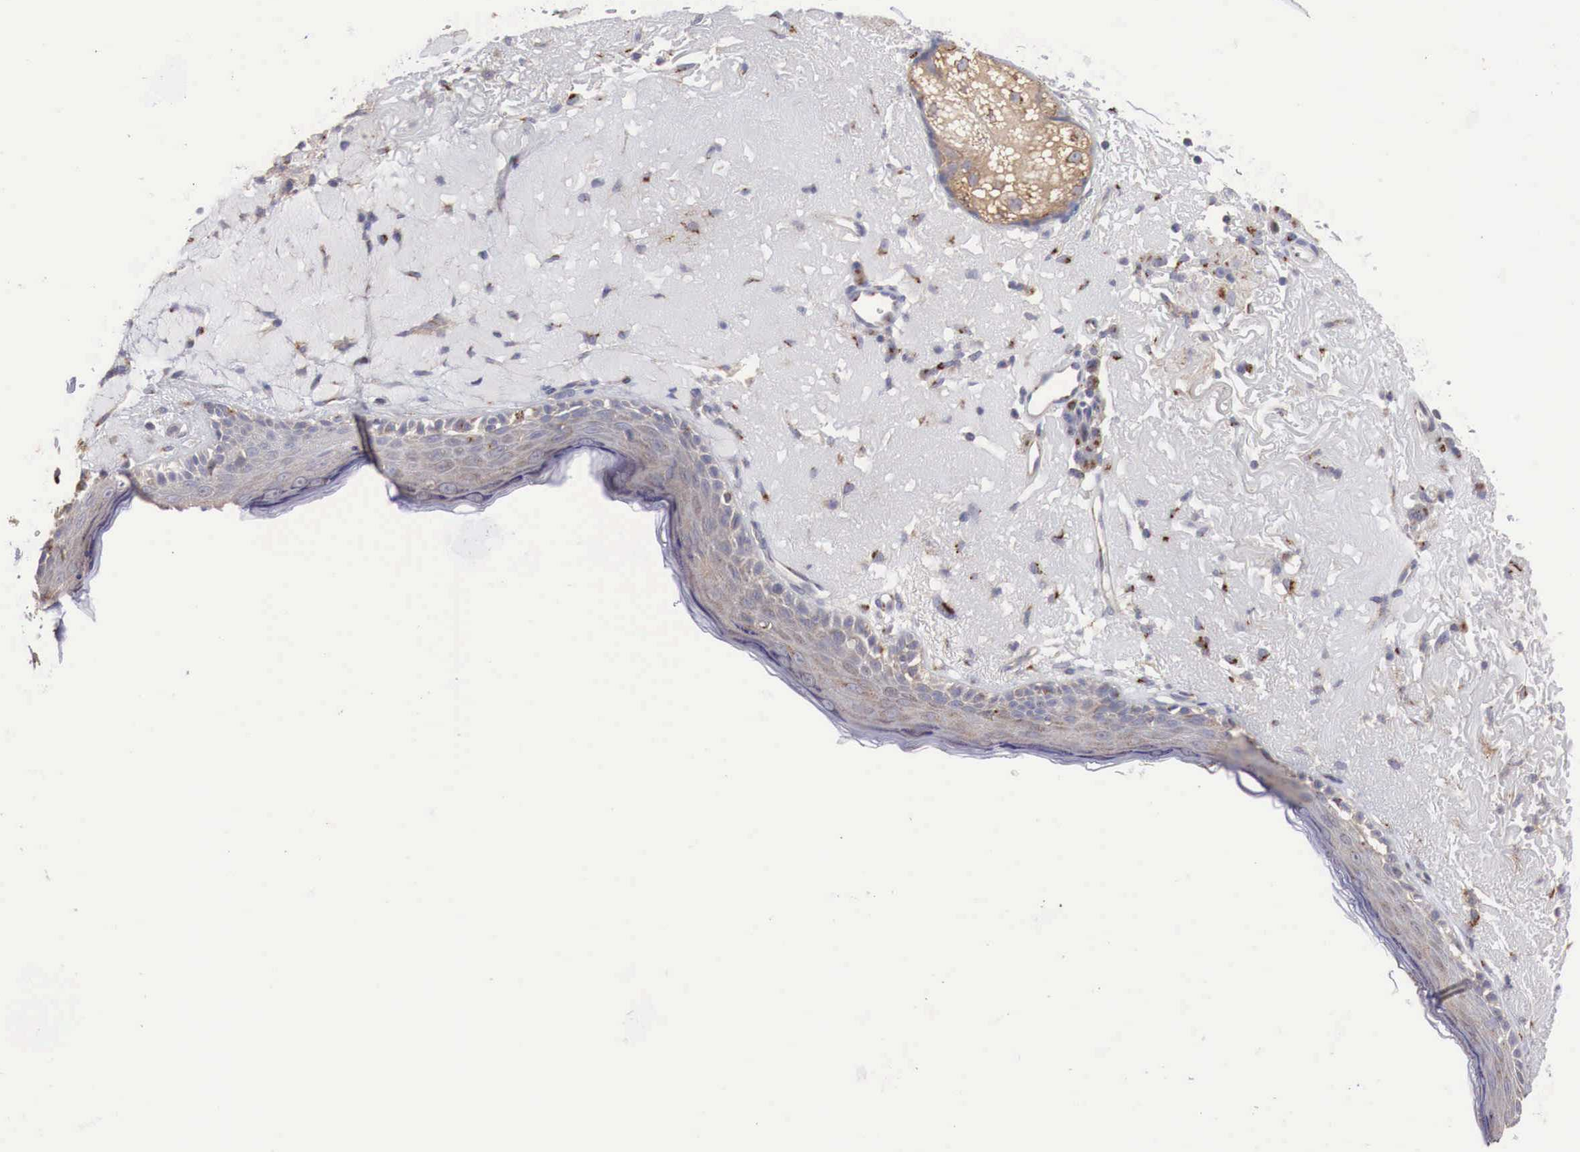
{"staining": {"intensity": "moderate", "quantity": "25%-75%", "location": "cytoplasmic/membranous"}, "tissue": "skin", "cell_type": "Fibroblasts", "image_type": "normal", "snomed": [{"axis": "morphology", "description": "Normal tissue, NOS"}, {"axis": "topography", "description": "Skin"}], "caption": "Immunohistochemical staining of normal human skin reveals moderate cytoplasmic/membranous protein expression in approximately 25%-75% of fibroblasts. Using DAB (3,3'-diaminobenzidine) (brown) and hematoxylin (blue) stains, captured at high magnification using brightfield microscopy.", "gene": "SYAP1", "patient": {"sex": "female", "age": 90}}